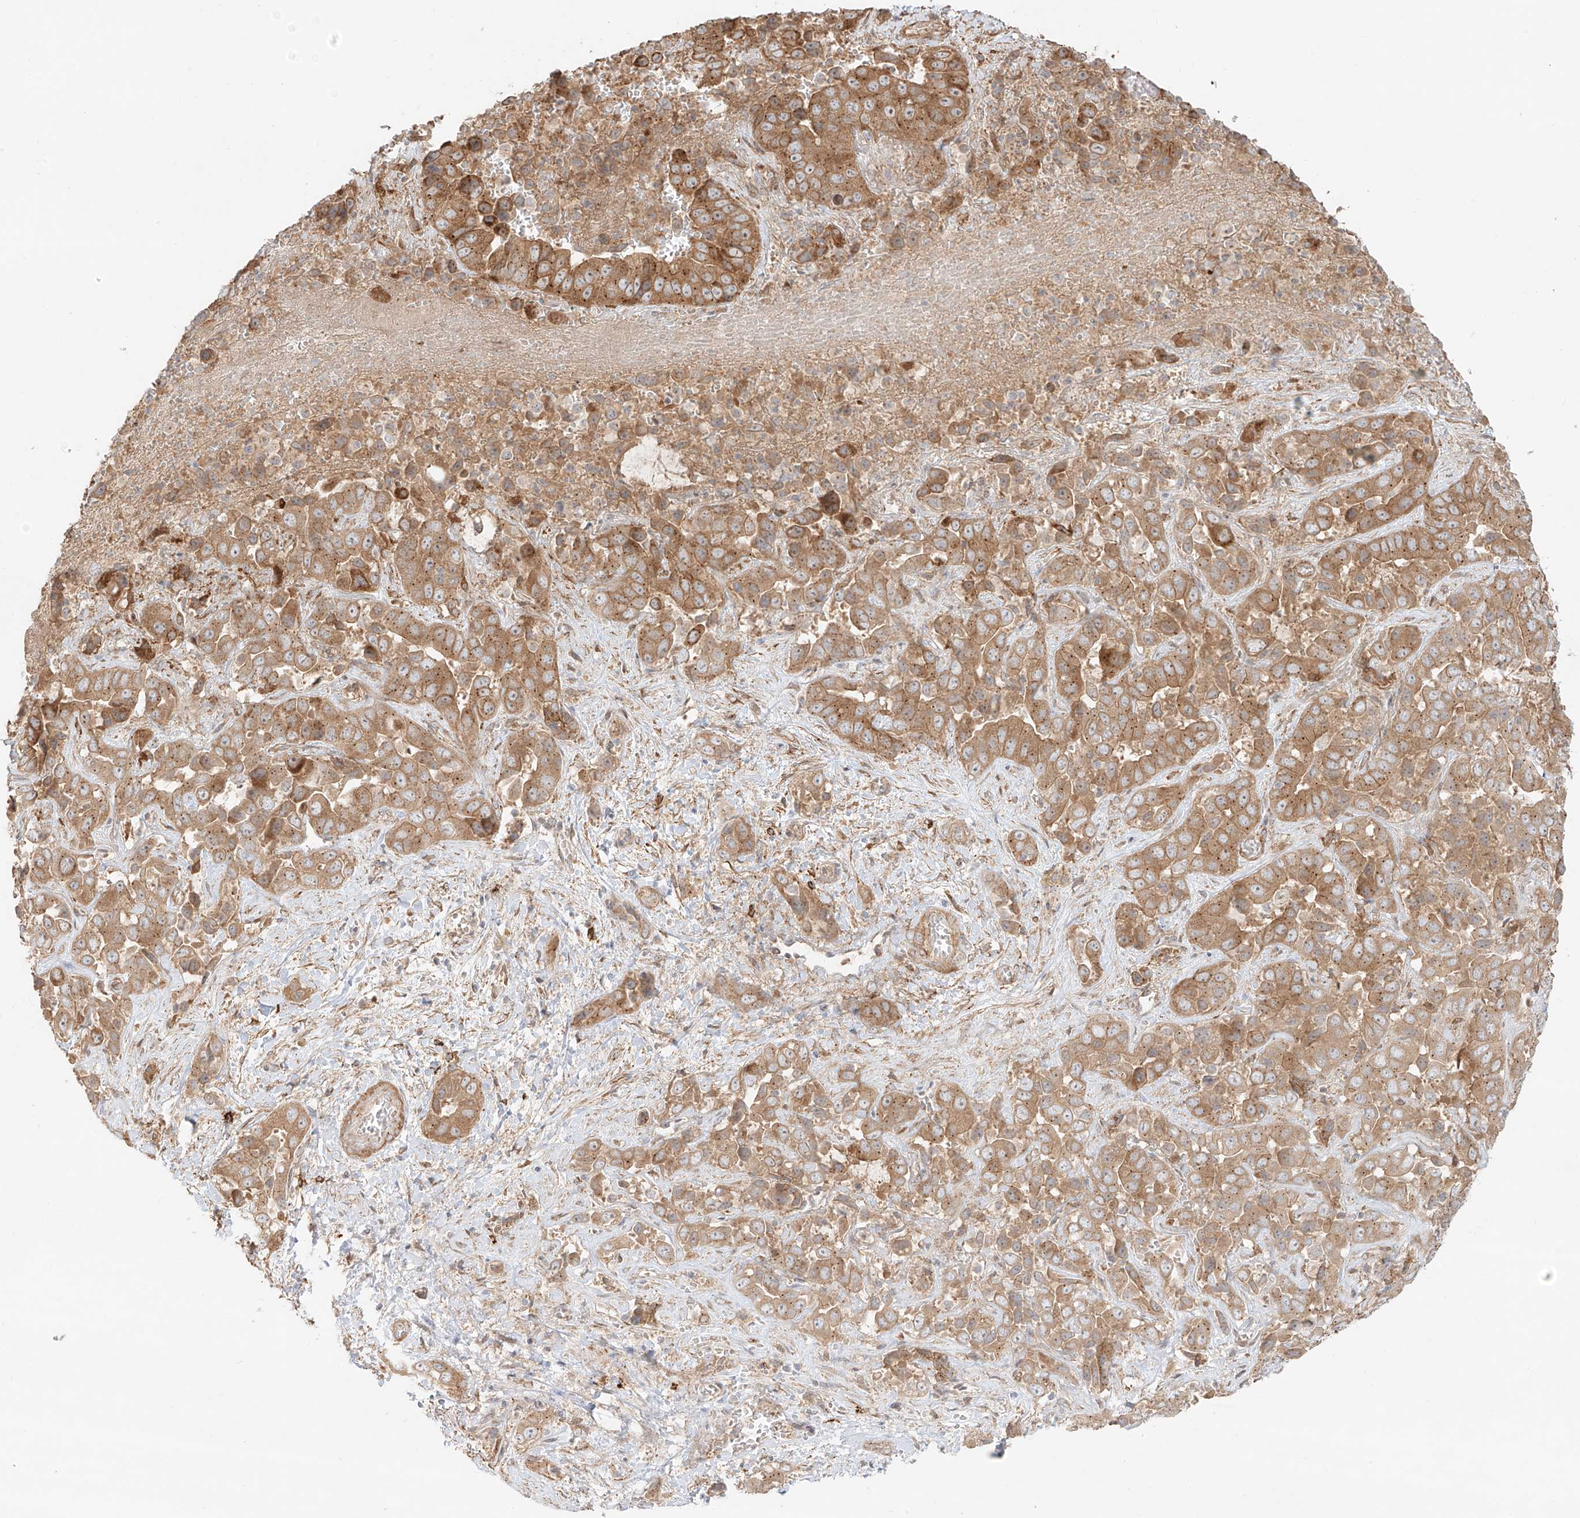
{"staining": {"intensity": "moderate", "quantity": ">75%", "location": "cytoplasmic/membranous"}, "tissue": "liver cancer", "cell_type": "Tumor cells", "image_type": "cancer", "snomed": [{"axis": "morphology", "description": "Cholangiocarcinoma"}, {"axis": "topography", "description": "Liver"}], "caption": "This is an image of immunohistochemistry (IHC) staining of liver cholangiocarcinoma, which shows moderate expression in the cytoplasmic/membranous of tumor cells.", "gene": "ZNF287", "patient": {"sex": "female", "age": 52}}